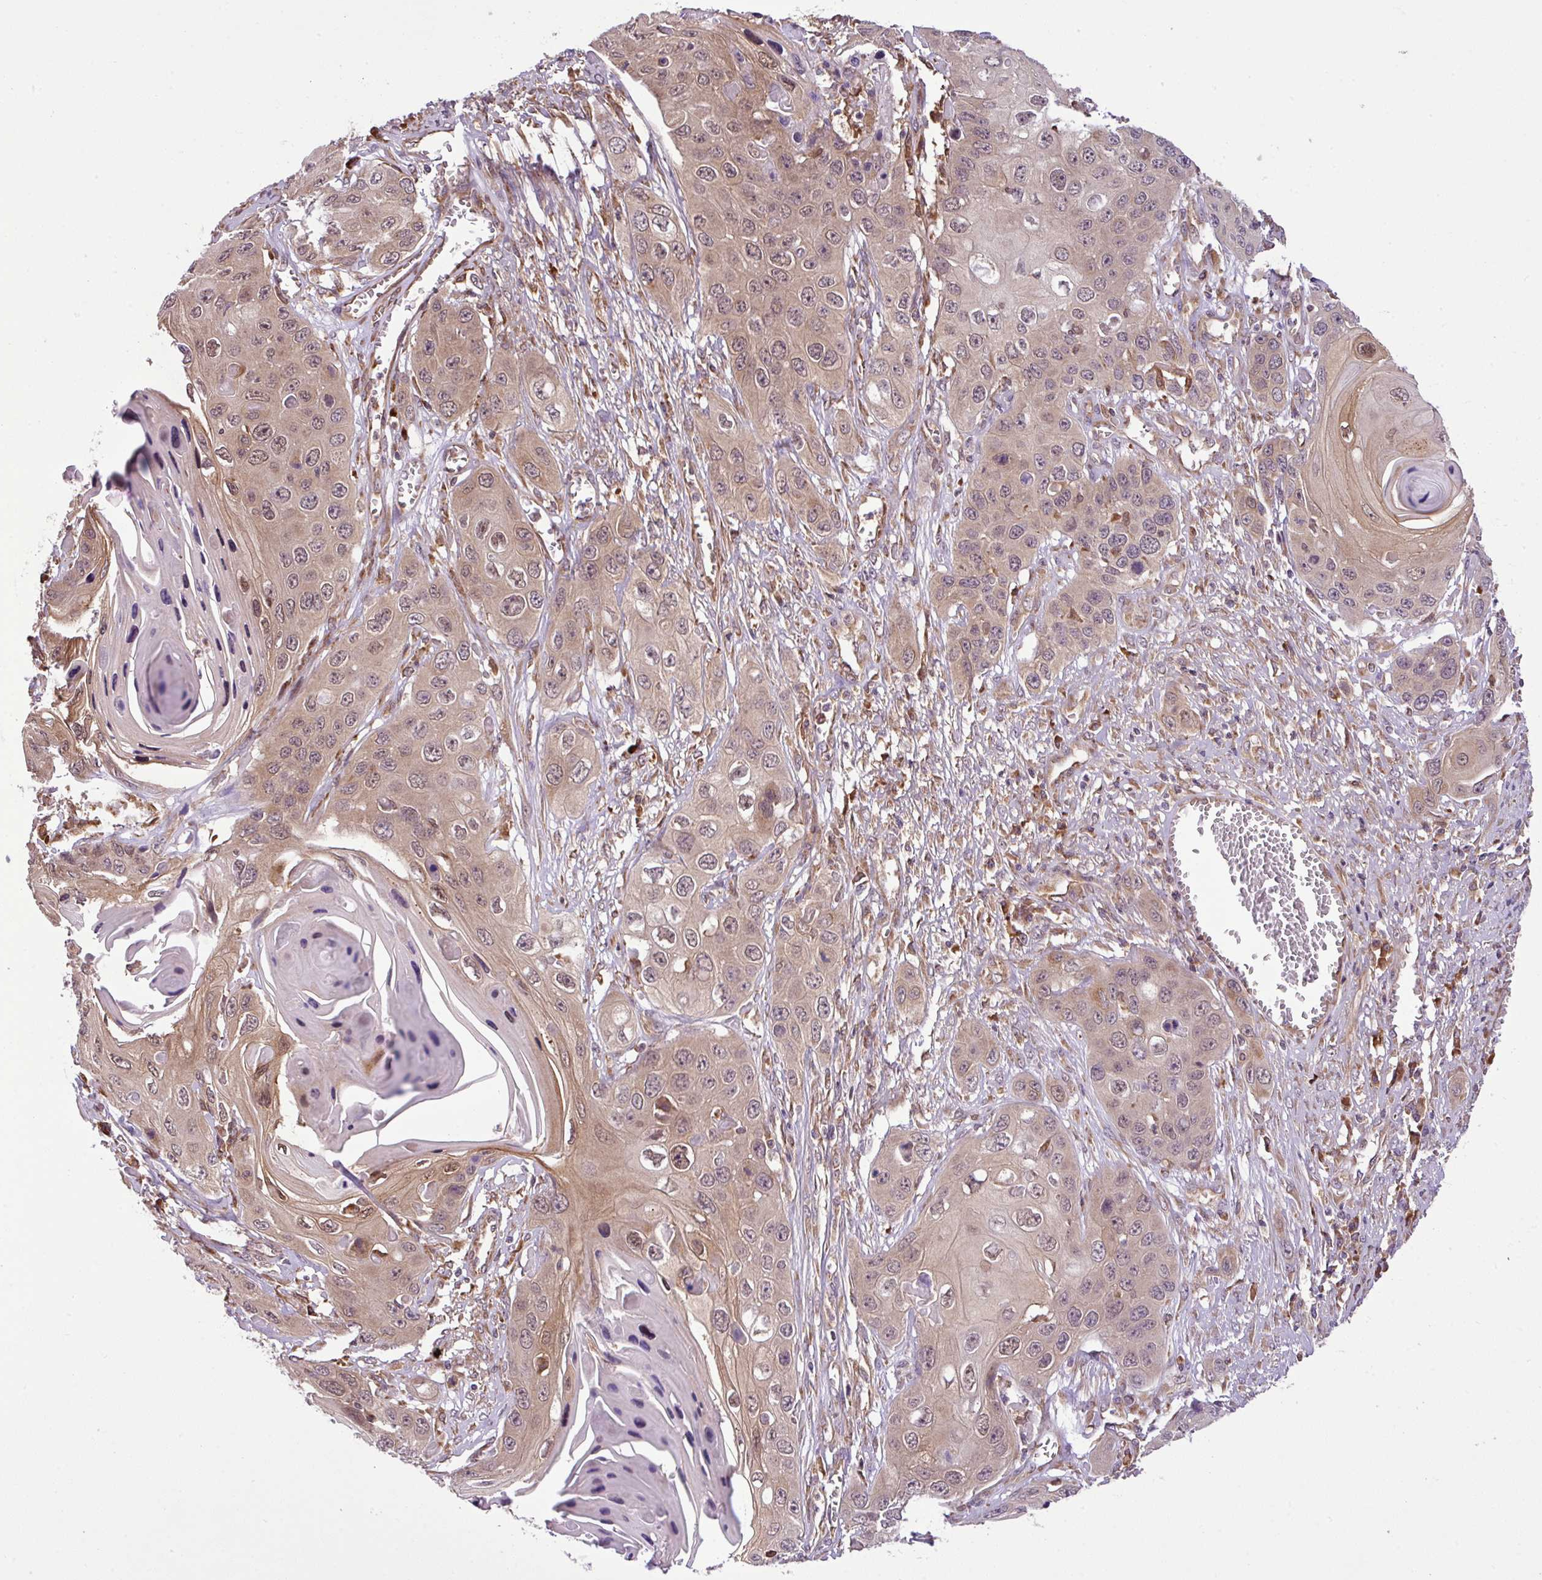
{"staining": {"intensity": "weak", "quantity": ">75%", "location": "cytoplasmic/membranous,nuclear"}, "tissue": "skin cancer", "cell_type": "Tumor cells", "image_type": "cancer", "snomed": [{"axis": "morphology", "description": "Squamous cell carcinoma, NOS"}, {"axis": "topography", "description": "Skin"}], "caption": "Immunohistochemistry histopathology image of human squamous cell carcinoma (skin) stained for a protein (brown), which exhibits low levels of weak cytoplasmic/membranous and nuclear staining in about >75% of tumor cells.", "gene": "DLGAP4", "patient": {"sex": "male", "age": 55}}